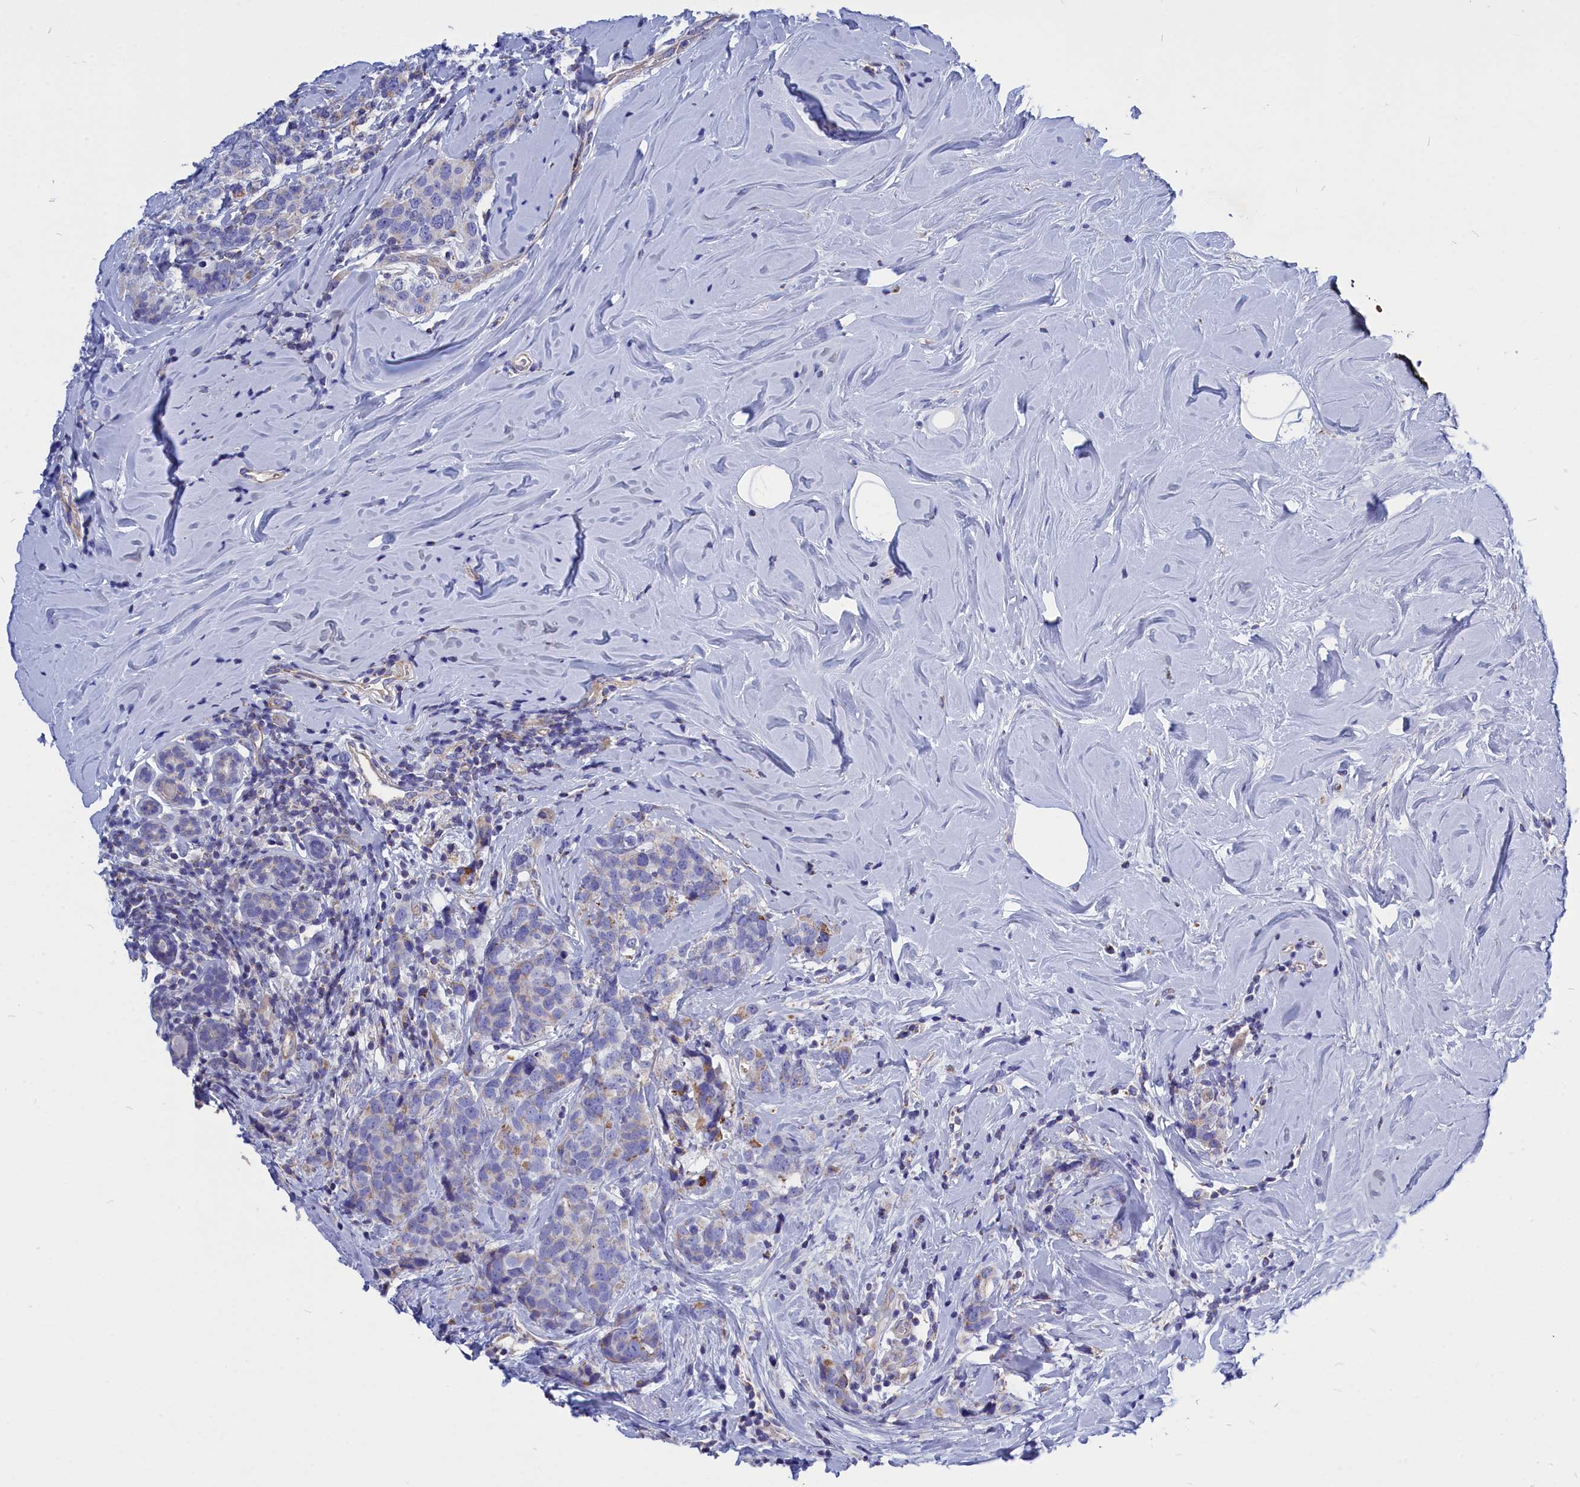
{"staining": {"intensity": "moderate", "quantity": "<25%", "location": "cytoplasmic/membranous"}, "tissue": "breast cancer", "cell_type": "Tumor cells", "image_type": "cancer", "snomed": [{"axis": "morphology", "description": "Lobular carcinoma"}, {"axis": "topography", "description": "Breast"}], "caption": "Immunohistochemistry micrograph of breast cancer (lobular carcinoma) stained for a protein (brown), which displays low levels of moderate cytoplasmic/membranous expression in about <25% of tumor cells.", "gene": "CCRL2", "patient": {"sex": "female", "age": 59}}